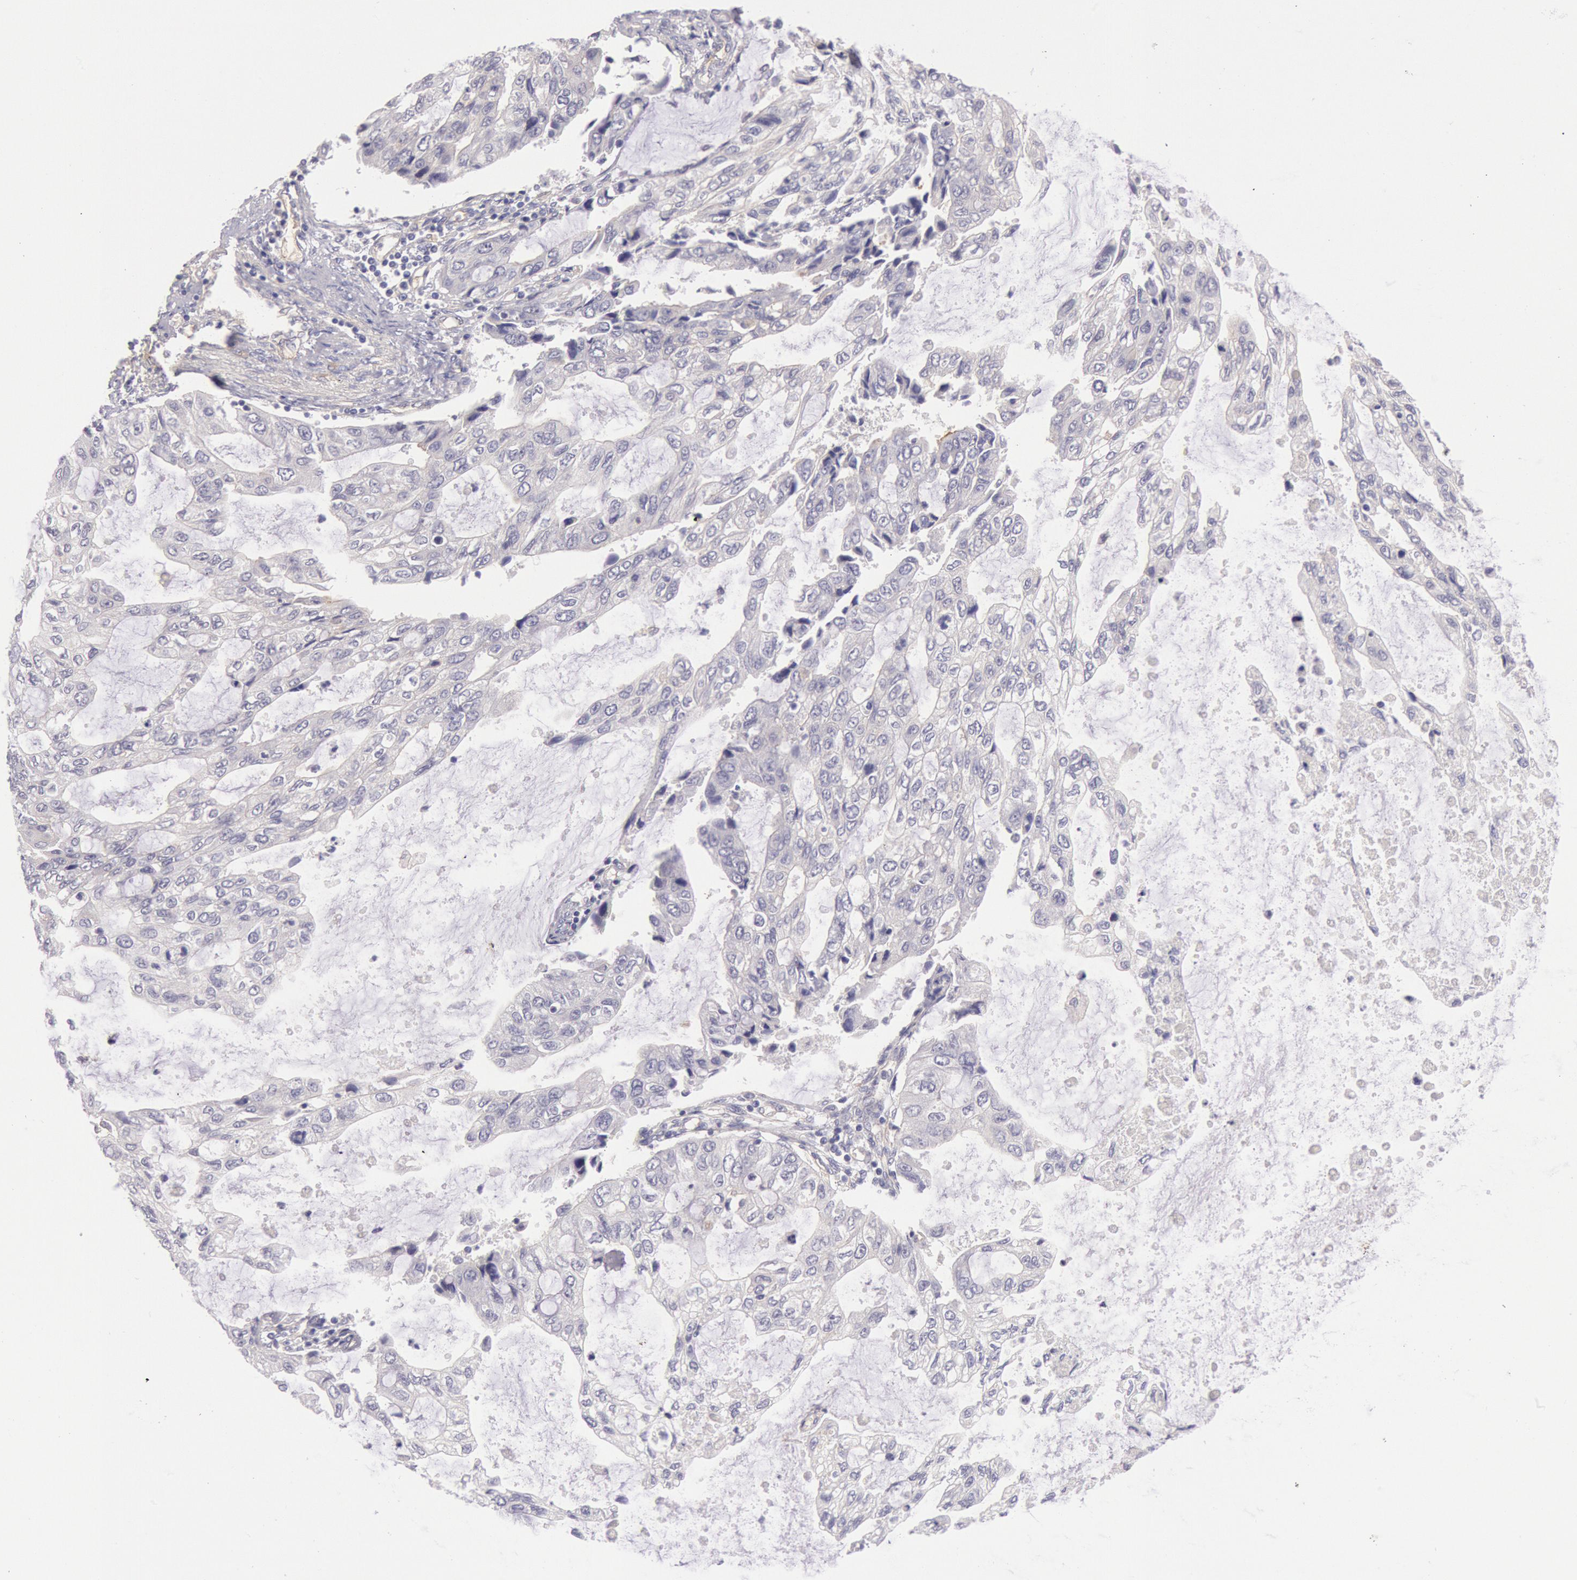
{"staining": {"intensity": "negative", "quantity": "none", "location": "none"}, "tissue": "stomach cancer", "cell_type": "Tumor cells", "image_type": "cancer", "snomed": [{"axis": "morphology", "description": "Adenocarcinoma, NOS"}, {"axis": "topography", "description": "Stomach, upper"}], "caption": "Human stomach adenocarcinoma stained for a protein using immunohistochemistry (IHC) exhibits no positivity in tumor cells.", "gene": "MYO5A", "patient": {"sex": "female", "age": 52}}